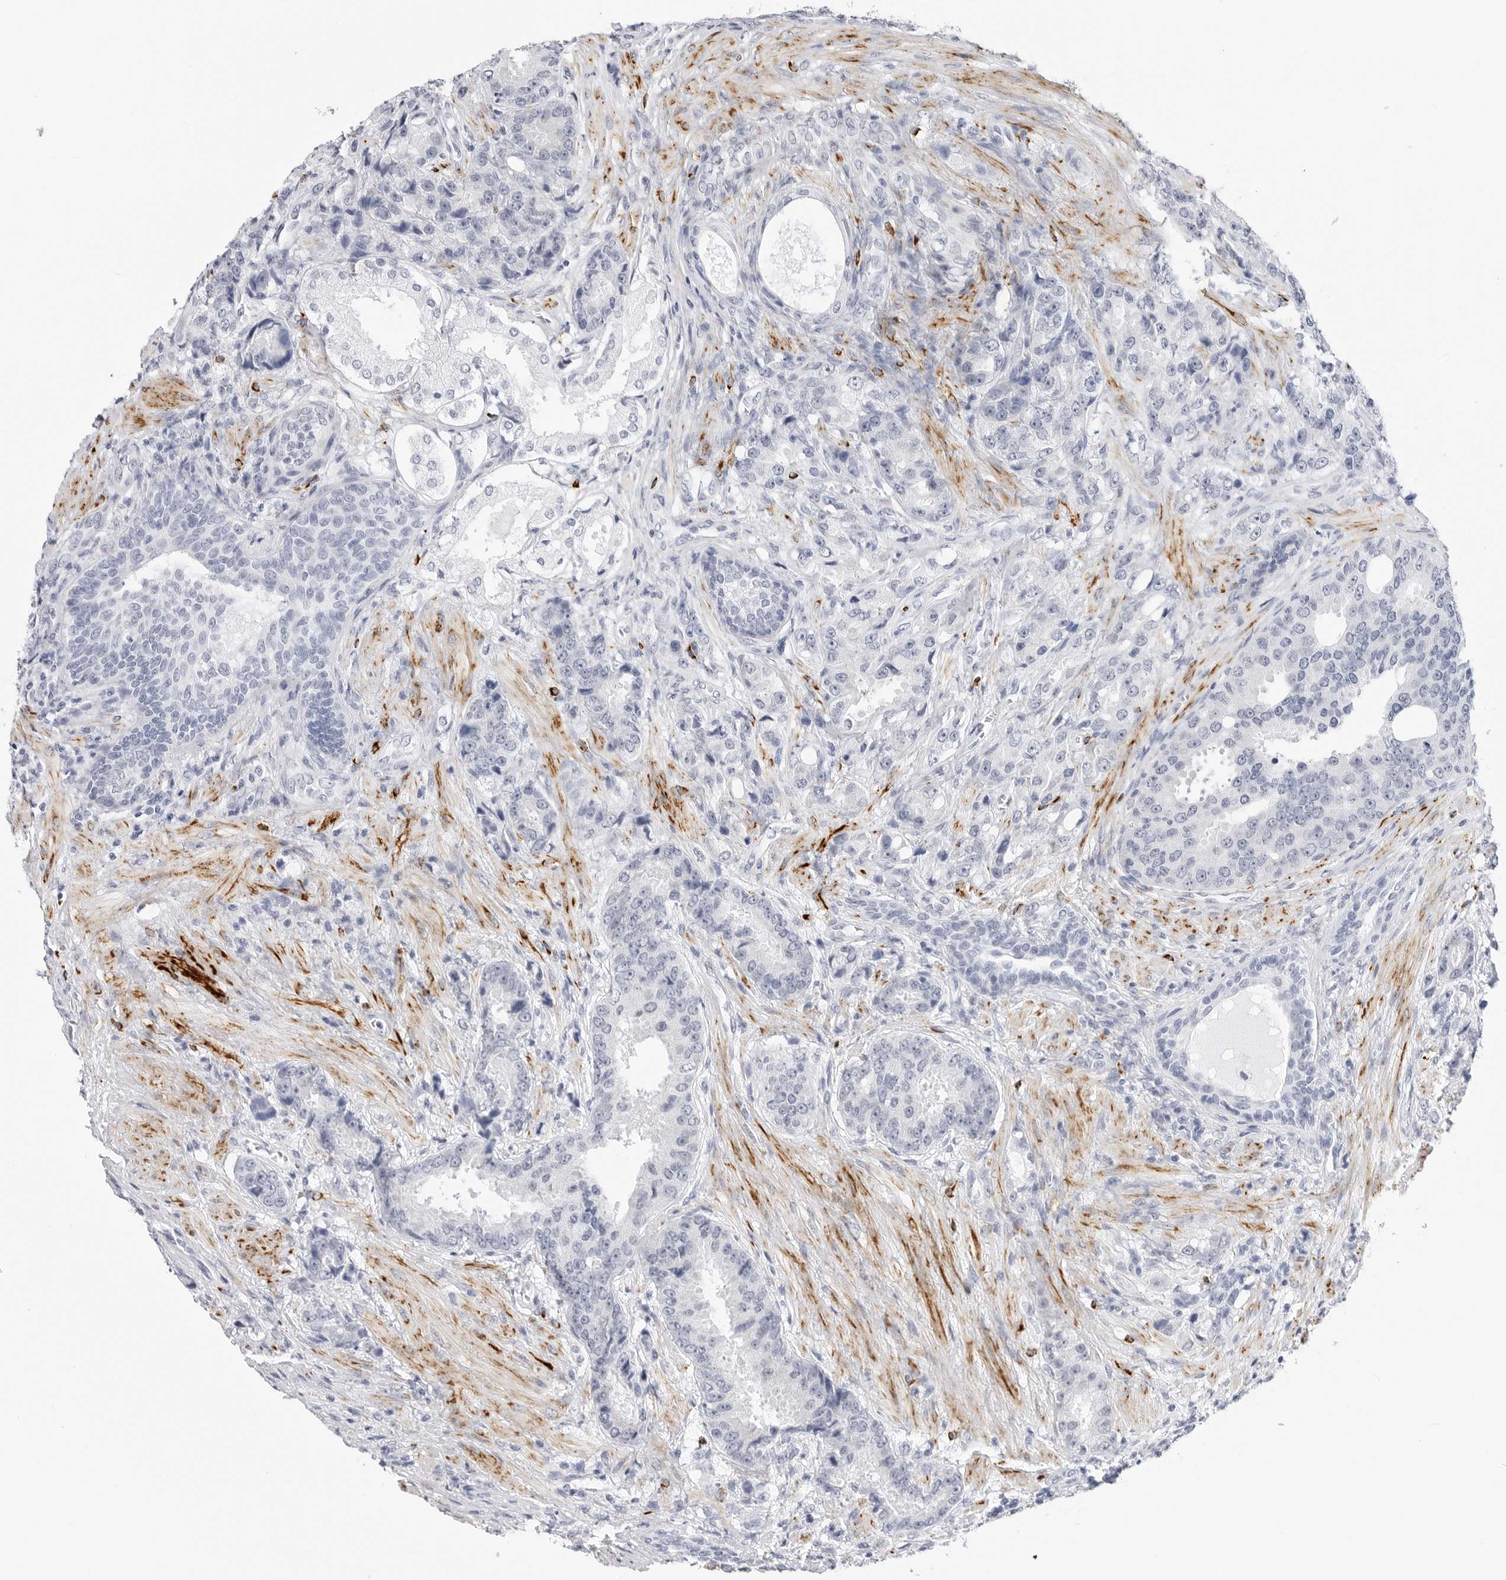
{"staining": {"intensity": "negative", "quantity": "none", "location": "none"}, "tissue": "prostate cancer", "cell_type": "Tumor cells", "image_type": "cancer", "snomed": [{"axis": "morphology", "description": "Adenocarcinoma, High grade"}, {"axis": "topography", "description": "Prostate"}], "caption": "Immunohistochemical staining of human prostate adenocarcinoma (high-grade) reveals no significant expression in tumor cells.", "gene": "HSPB7", "patient": {"sex": "male", "age": 60}}